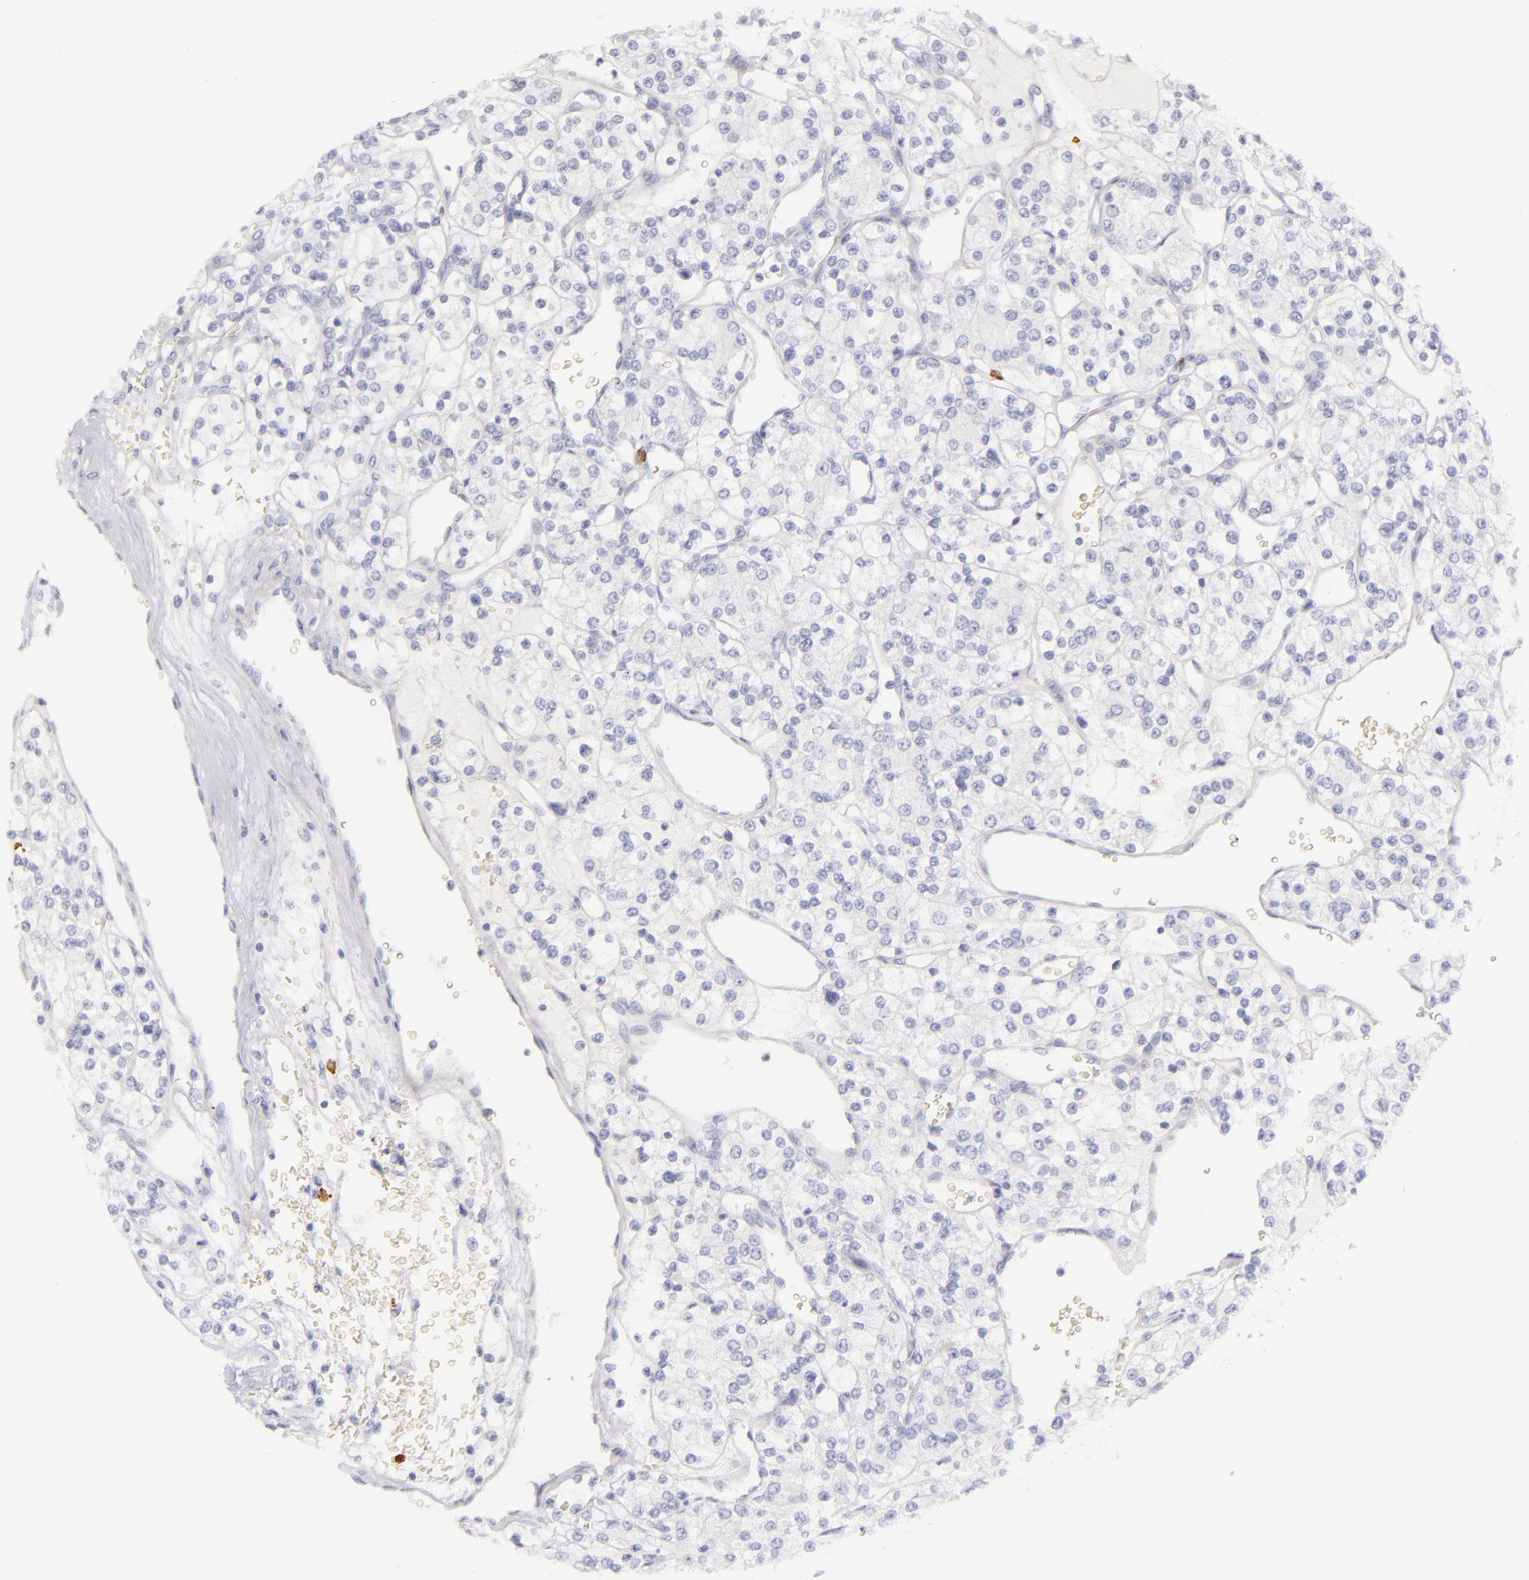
{"staining": {"intensity": "negative", "quantity": "none", "location": "none"}, "tissue": "renal cancer", "cell_type": "Tumor cells", "image_type": "cancer", "snomed": [{"axis": "morphology", "description": "Adenocarcinoma, NOS"}, {"axis": "topography", "description": "Kidney"}], "caption": "The immunohistochemistry (IHC) histopathology image has no significant staining in tumor cells of renal cancer (adenocarcinoma) tissue.", "gene": "TPSD1", "patient": {"sex": "female", "age": 62}}